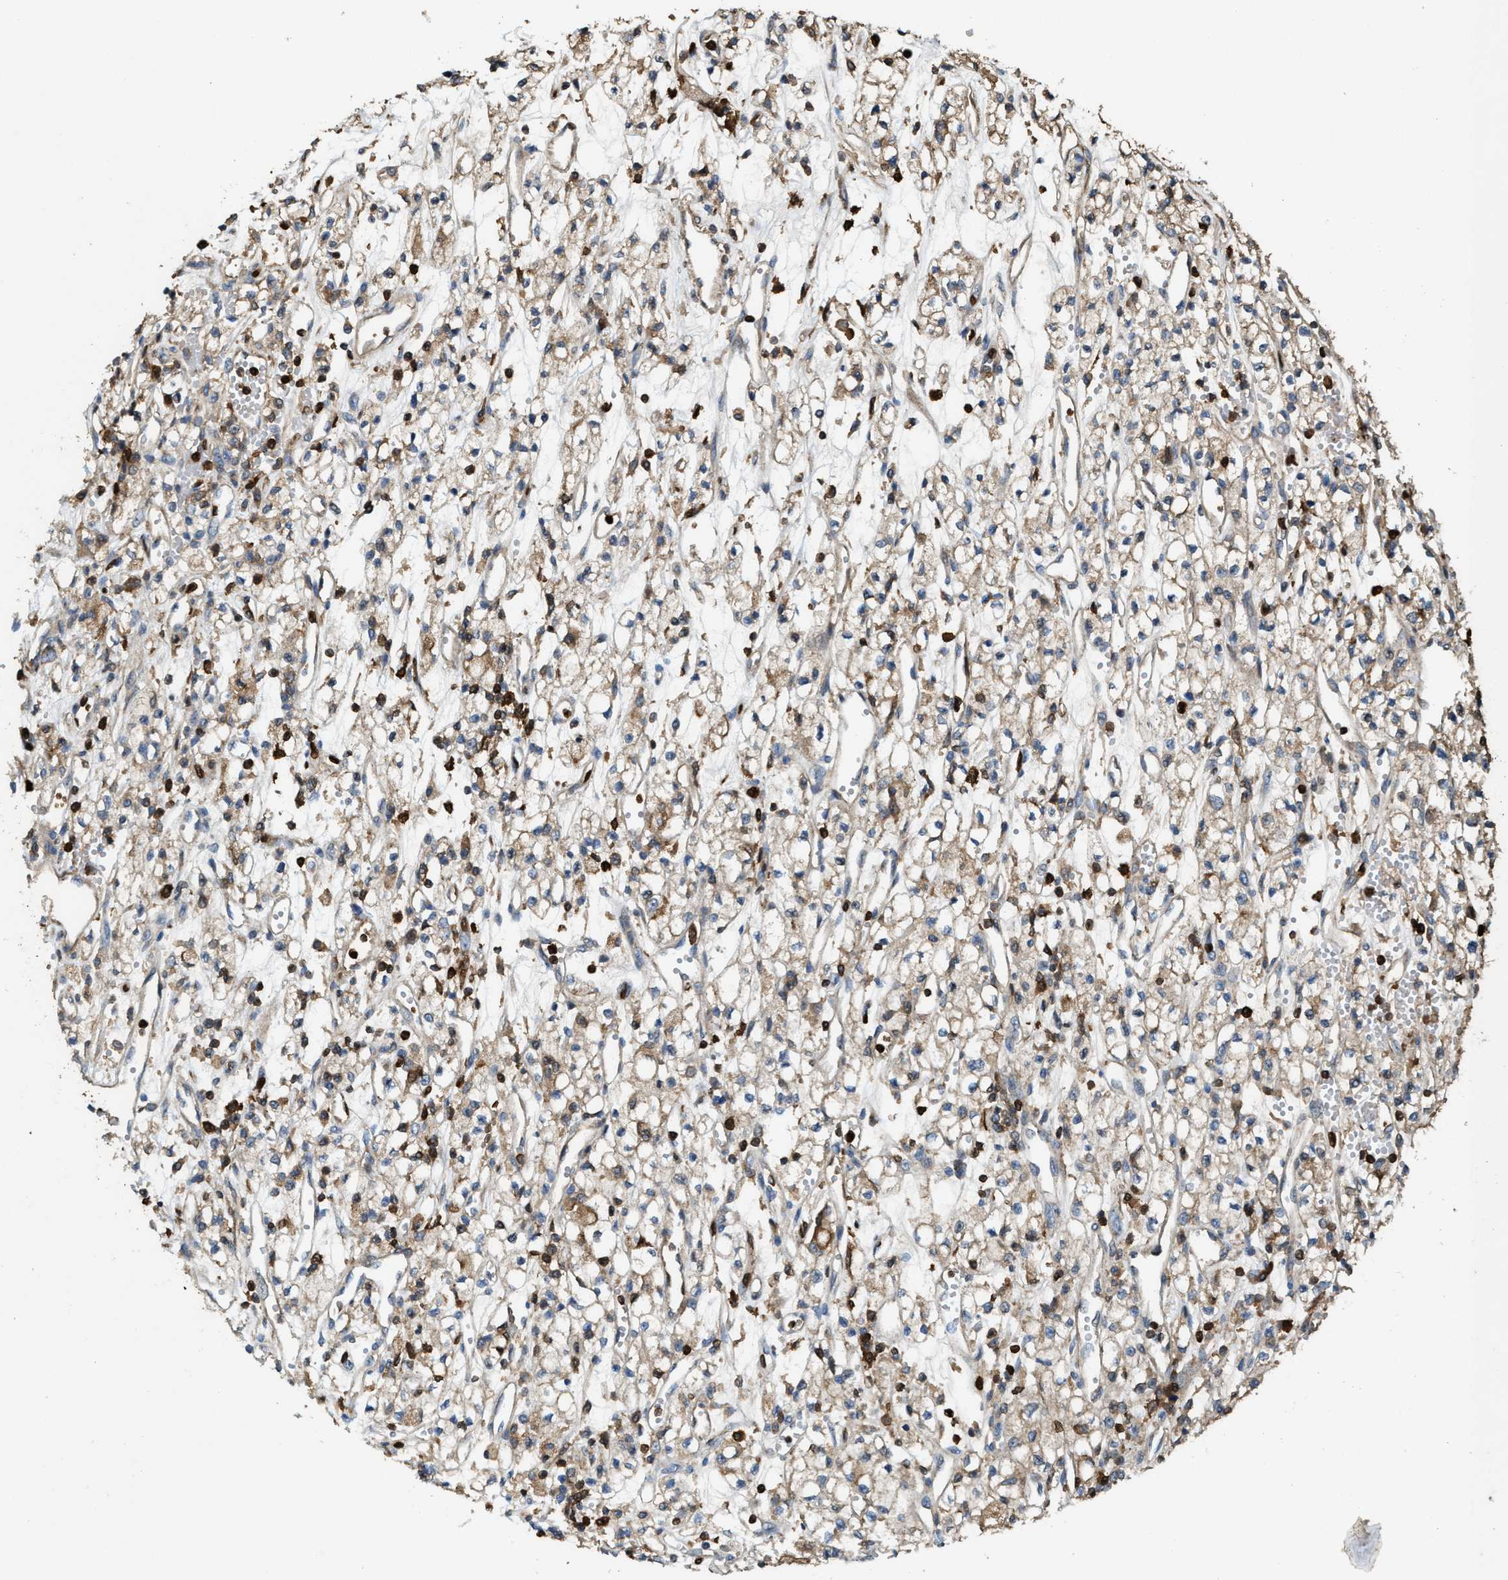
{"staining": {"intensity": "weak", "quantity": ">75%", "location": "cytoplasmic/membranous"}, "tissue": "renal cancer", "cell_type": "Tumor cells", "image_type": "cancer", "snomed": [{"axis": "morphology", "description": "Adenocarcinoma, NOS"}, {"axis": "topography", "description": "Kidney"}], "caption": "Renal cancer (adenocarcinoma) stained with DAB immunohistochemistry (IHC) reveals low levels of weak cytoplasmic/membranous expression in approximately >75% of tumor cells. The staining was performed using DAB (3,3'-diaminobenzidine) to visualize the protein expression in brown, while the nuclei were stained in blue with hematoxylin (Magnification: 20x).", "gene": "SERPINB5", "patient": {"sex": "male", "age": 59}}